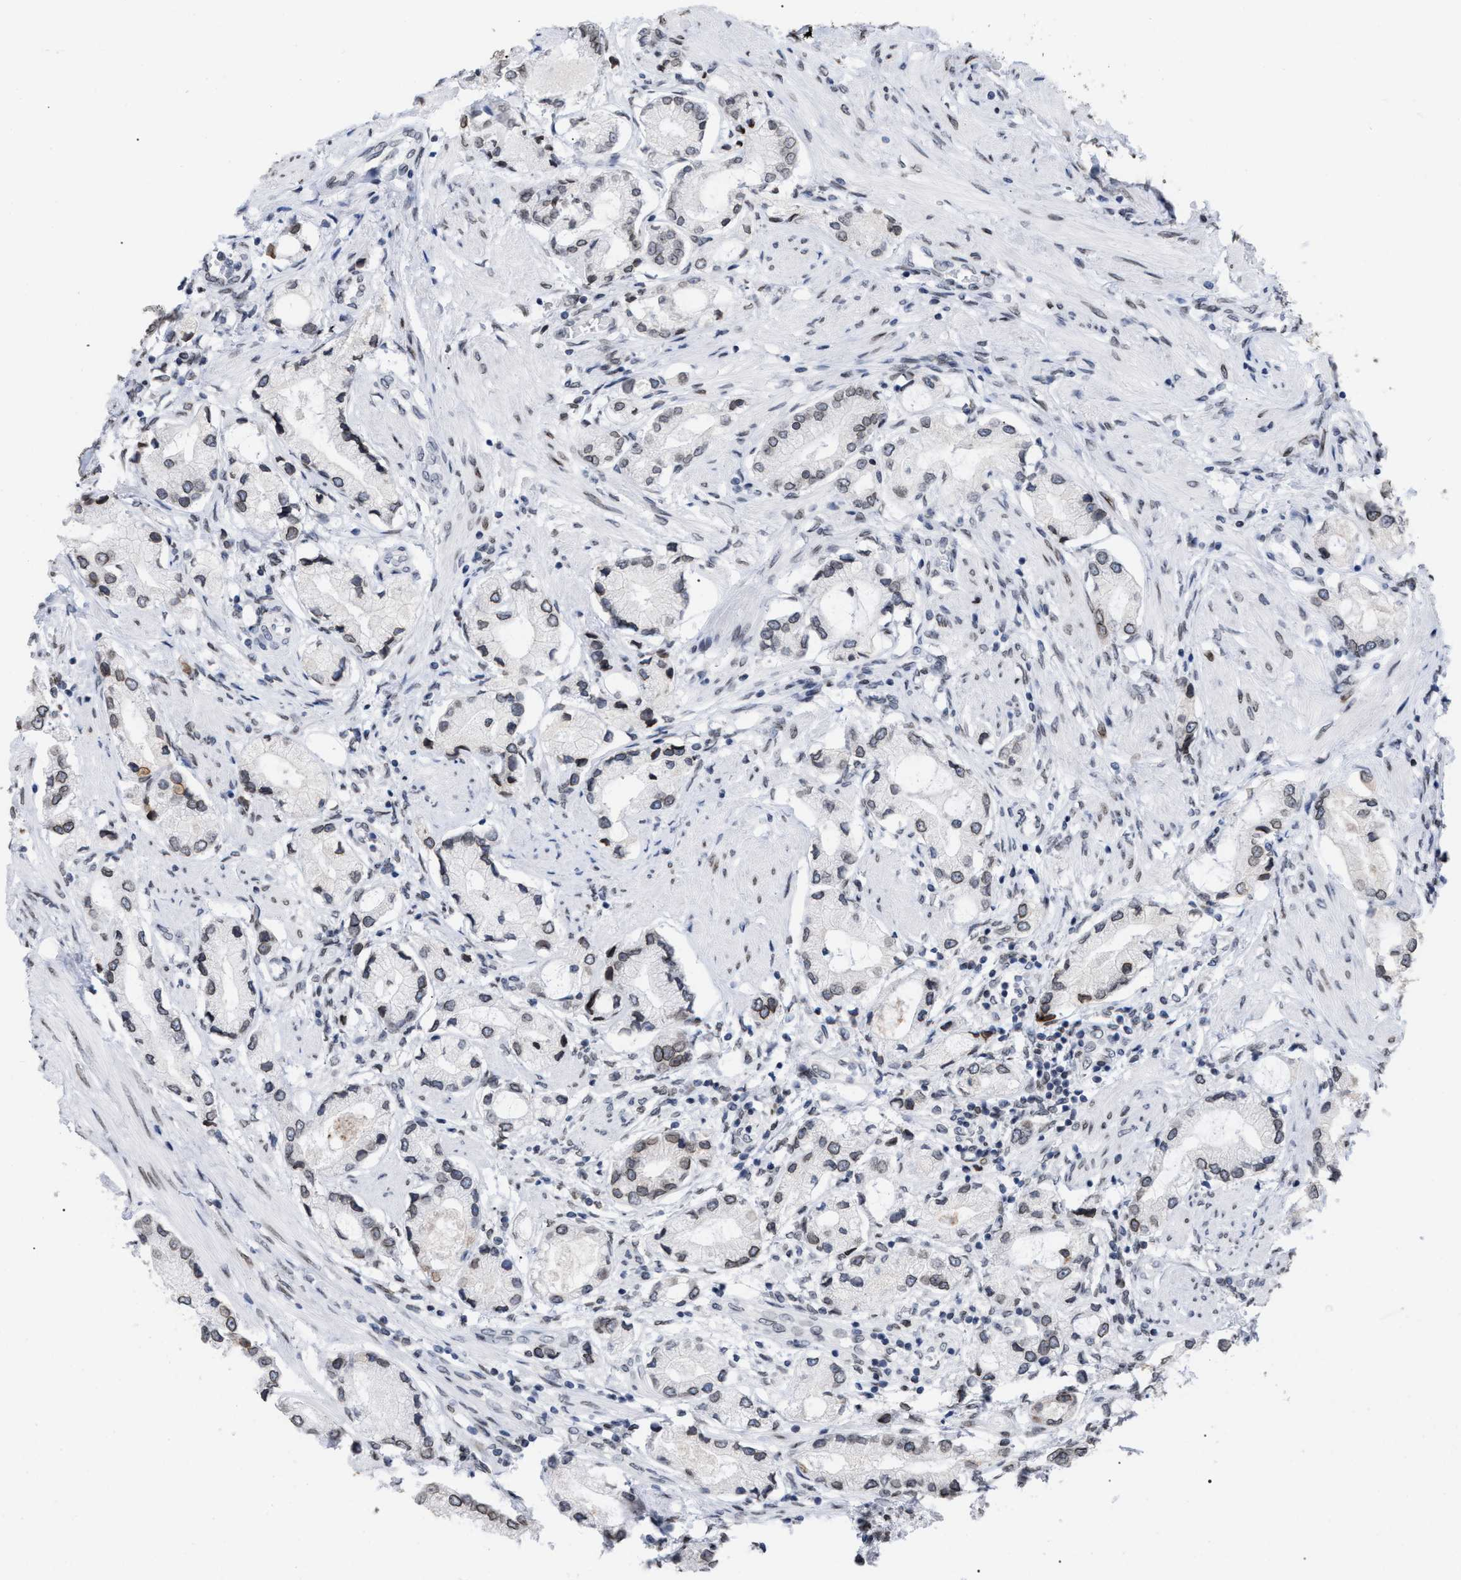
{"staining": {"intensity": "moderate", "quantity": ">75%", "location": "cytoplasmic/membranous,nuclear"}, "tissue": "prostate cancer", "cell_type": "Tumor cells", "image_type": "cancer", "snomed": [{"axis": "morphology", "description": "Adenocarcinoma, Low grade"}, {"axis": "topography", "description": "Prostate"}], "caption": "Tumor cells reveal medium levels of moderate cytoplasmic/membranous and nuclear expression in about >75% of cells in prostate cancer. (DAB (3,3'-diaminobenzidine) = brown stain, brightfield microscopy at high magnification).", "gene": "TPR", "patient": {"sex": "male", "age": 63}}